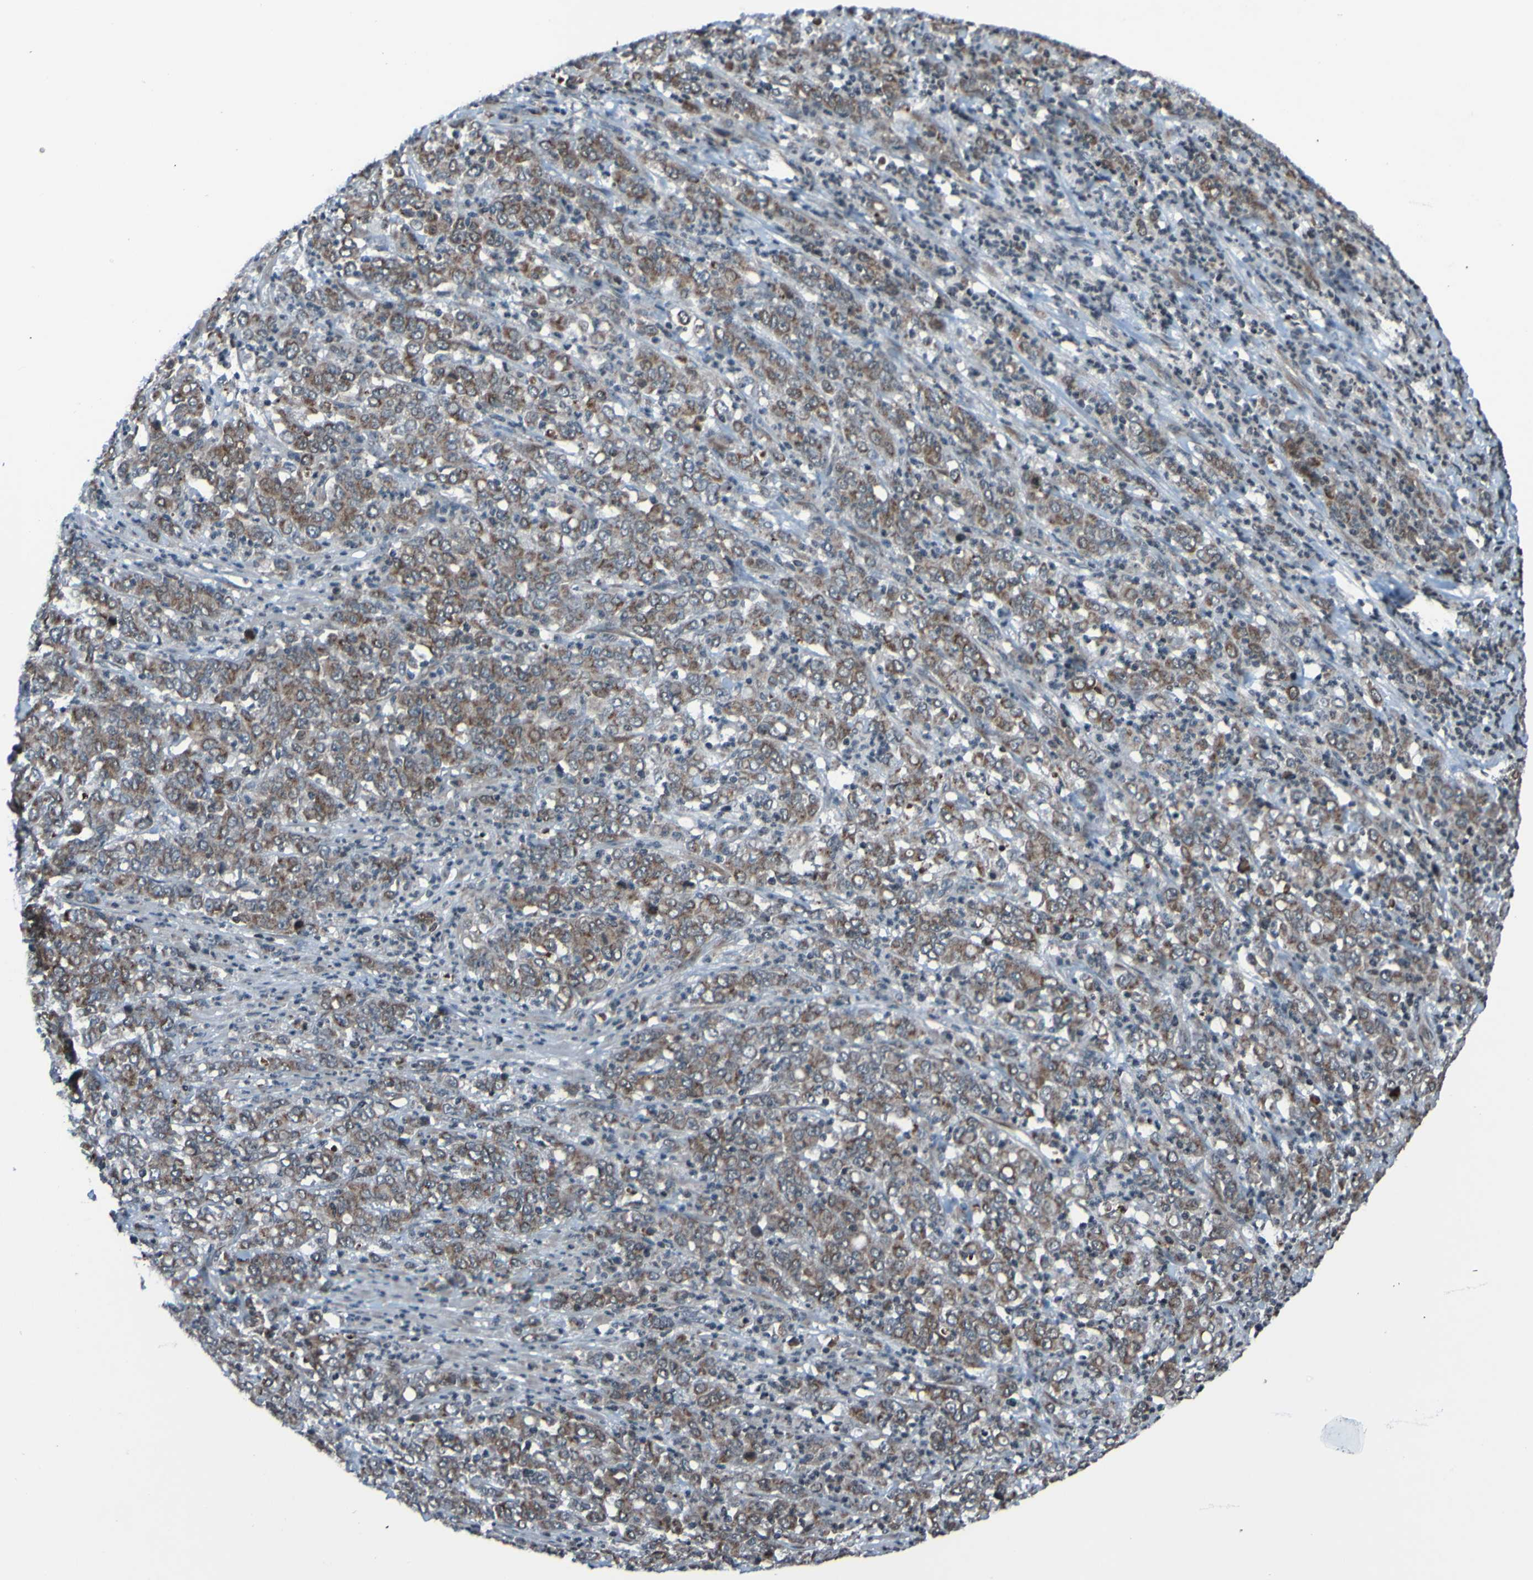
{"staining": {"intensity": "moderate", "quantity": ">75%", "location": "cytoplasmic/membranous"}, "tissue": "stomach cancer", "cell_type": "Tumor cells", "image_type": "cancer", "snomed": [{"axis": "morphology", "description": "Adenocarcinoma, NOS"}, {"axis": "topography", "description": "Stomach, lower"}], "caption": "DAB immunohistochemical staining of stomach adenocarcinoma demonstrates moderate cytoplasmic/membranous protein positivity in about >75% of tumor cells.", "gene": "UNG", "patient": {"sex": "female", "age": 71}}